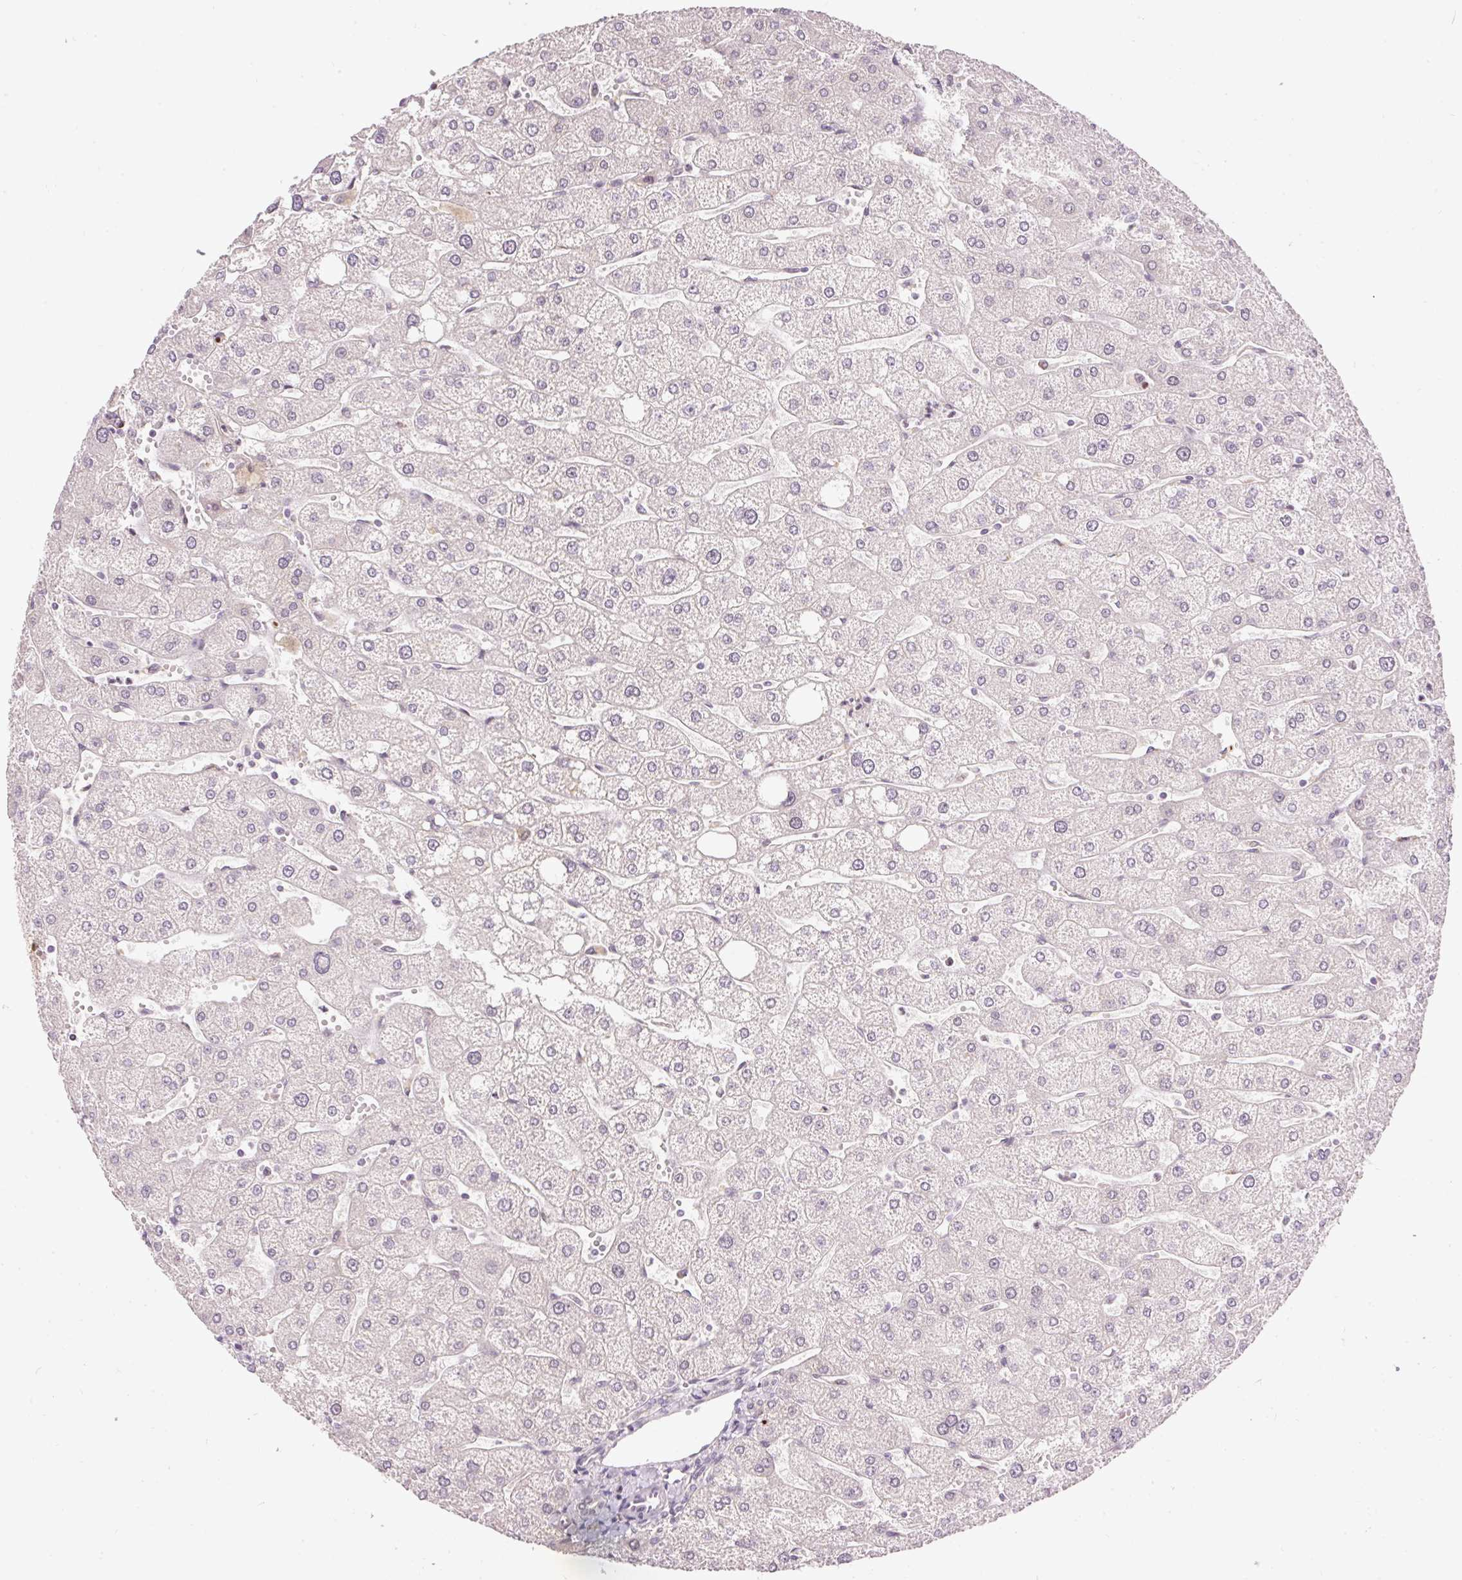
{"staining": {"intensity": "negative", "quantity": "none", "location": "none"}, "tissue": "liver", "cell_type": "Cholangiocytes", "image_type": "normal", "snomed": [{"axis": "morphology", "description": "Normal tissue, NOS"}, {"axis": "topography", "description": "Liver"}], "caption": "This is a photomicrograph of immunohistochemistry (IHC) staining of benign liver, which shows no expression in cholangiocytes. (DAB (3,3'-diaminobenzidine) immunohistochemistry (IHC) with hematoxylin counter stain).", "gene": "ABHD11", "patient": {"sex": "male", "age": 67}}